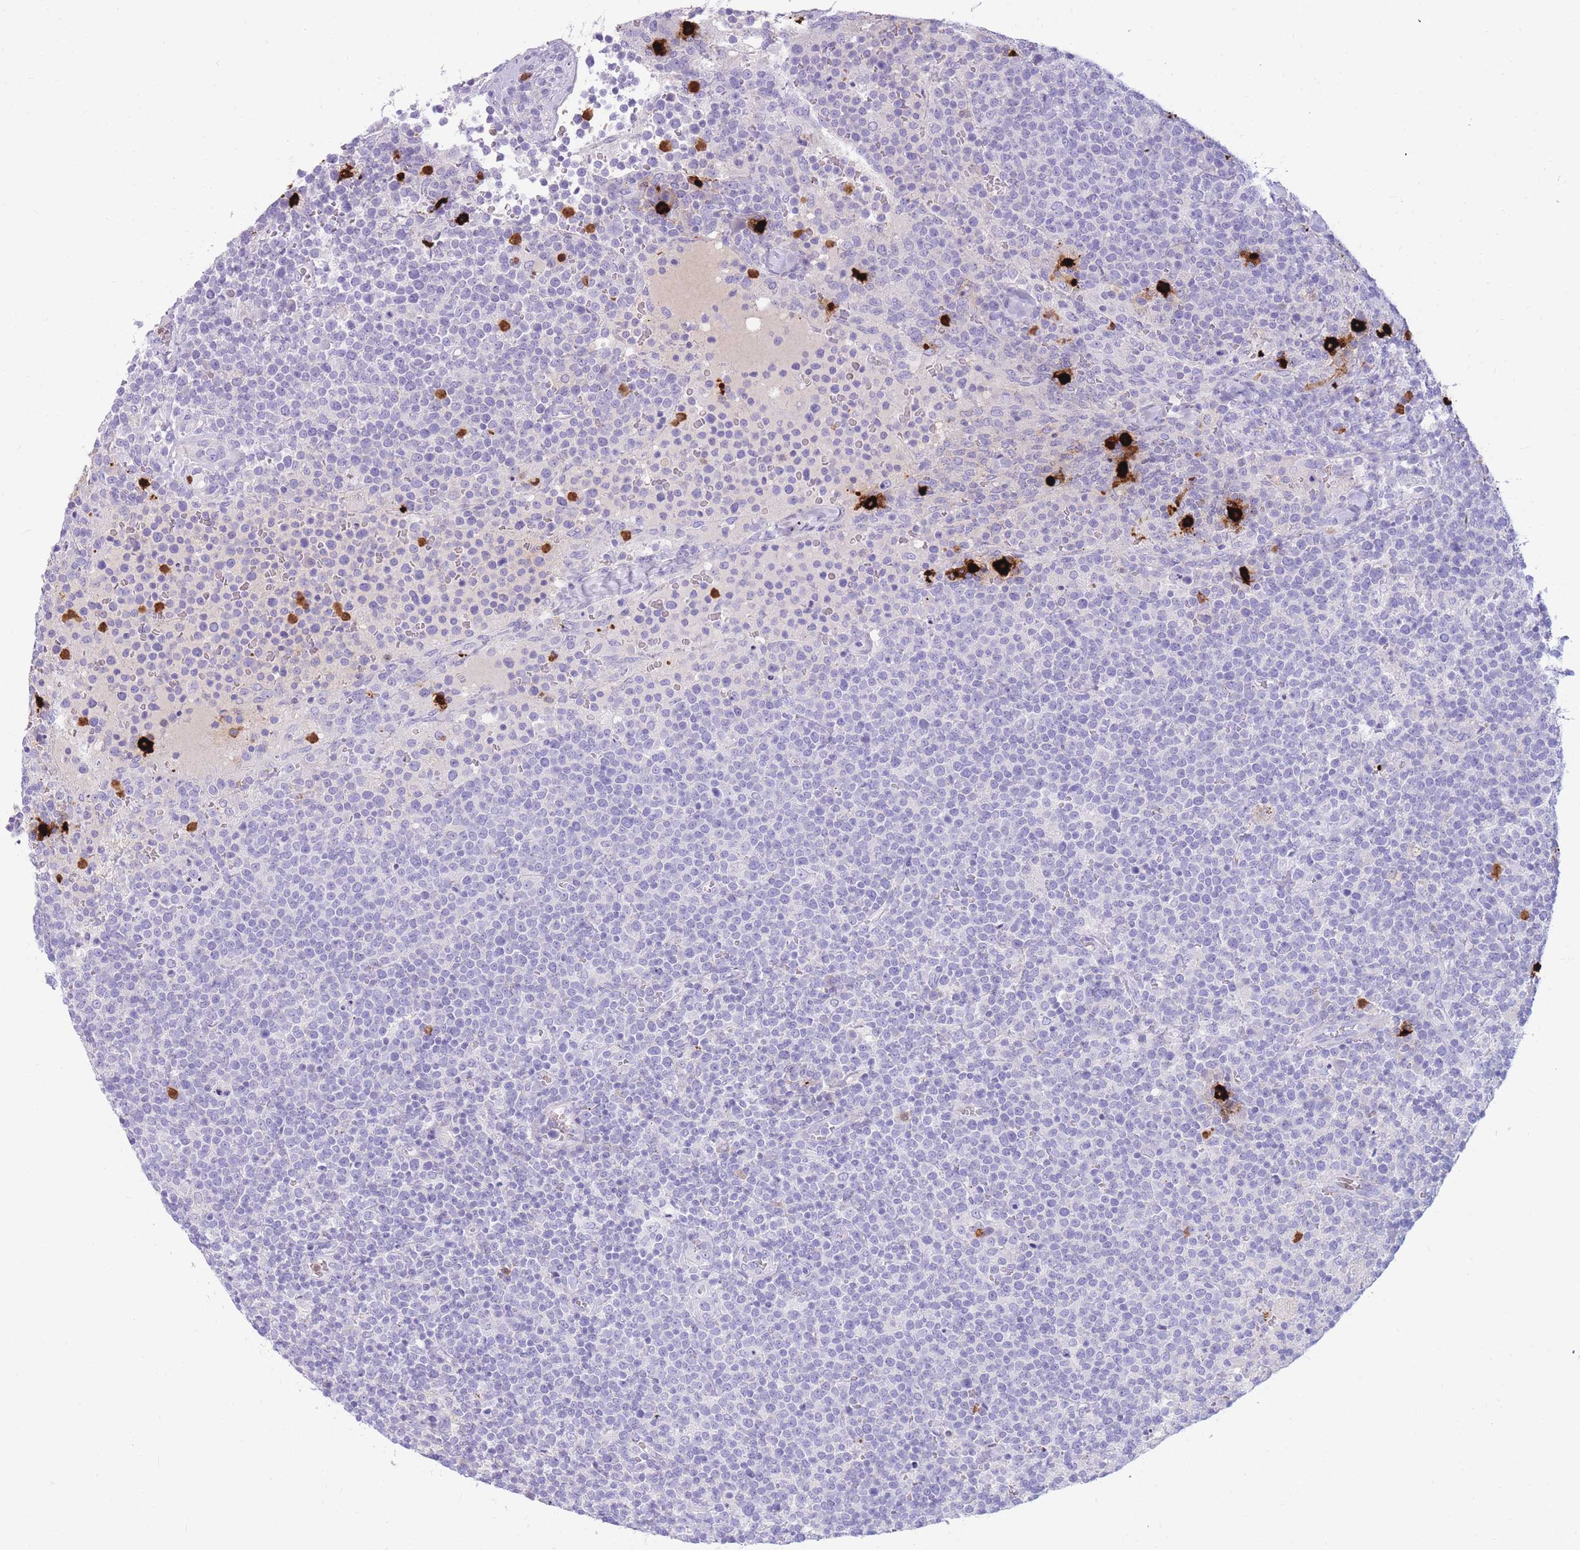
{"staining": {"intensity": "negative", "quantity": "none", "location": "none"}, "tissue": "lymphoma", "cell_type": "Tumor cells", "image_type": "cancer", "snomed": [{"axis": "morphology", "description": "Malignant lymphoma, non-Hodgkin's type, High grade"}, {"axis": "topography", "description": "Lymph node"}], "caption": "The IHC micrograph has no significant positivity in tumor cells of lymphoma tissue.", "gene": "TPSAB1", "patient": {"sex": "male", "age": 61}}